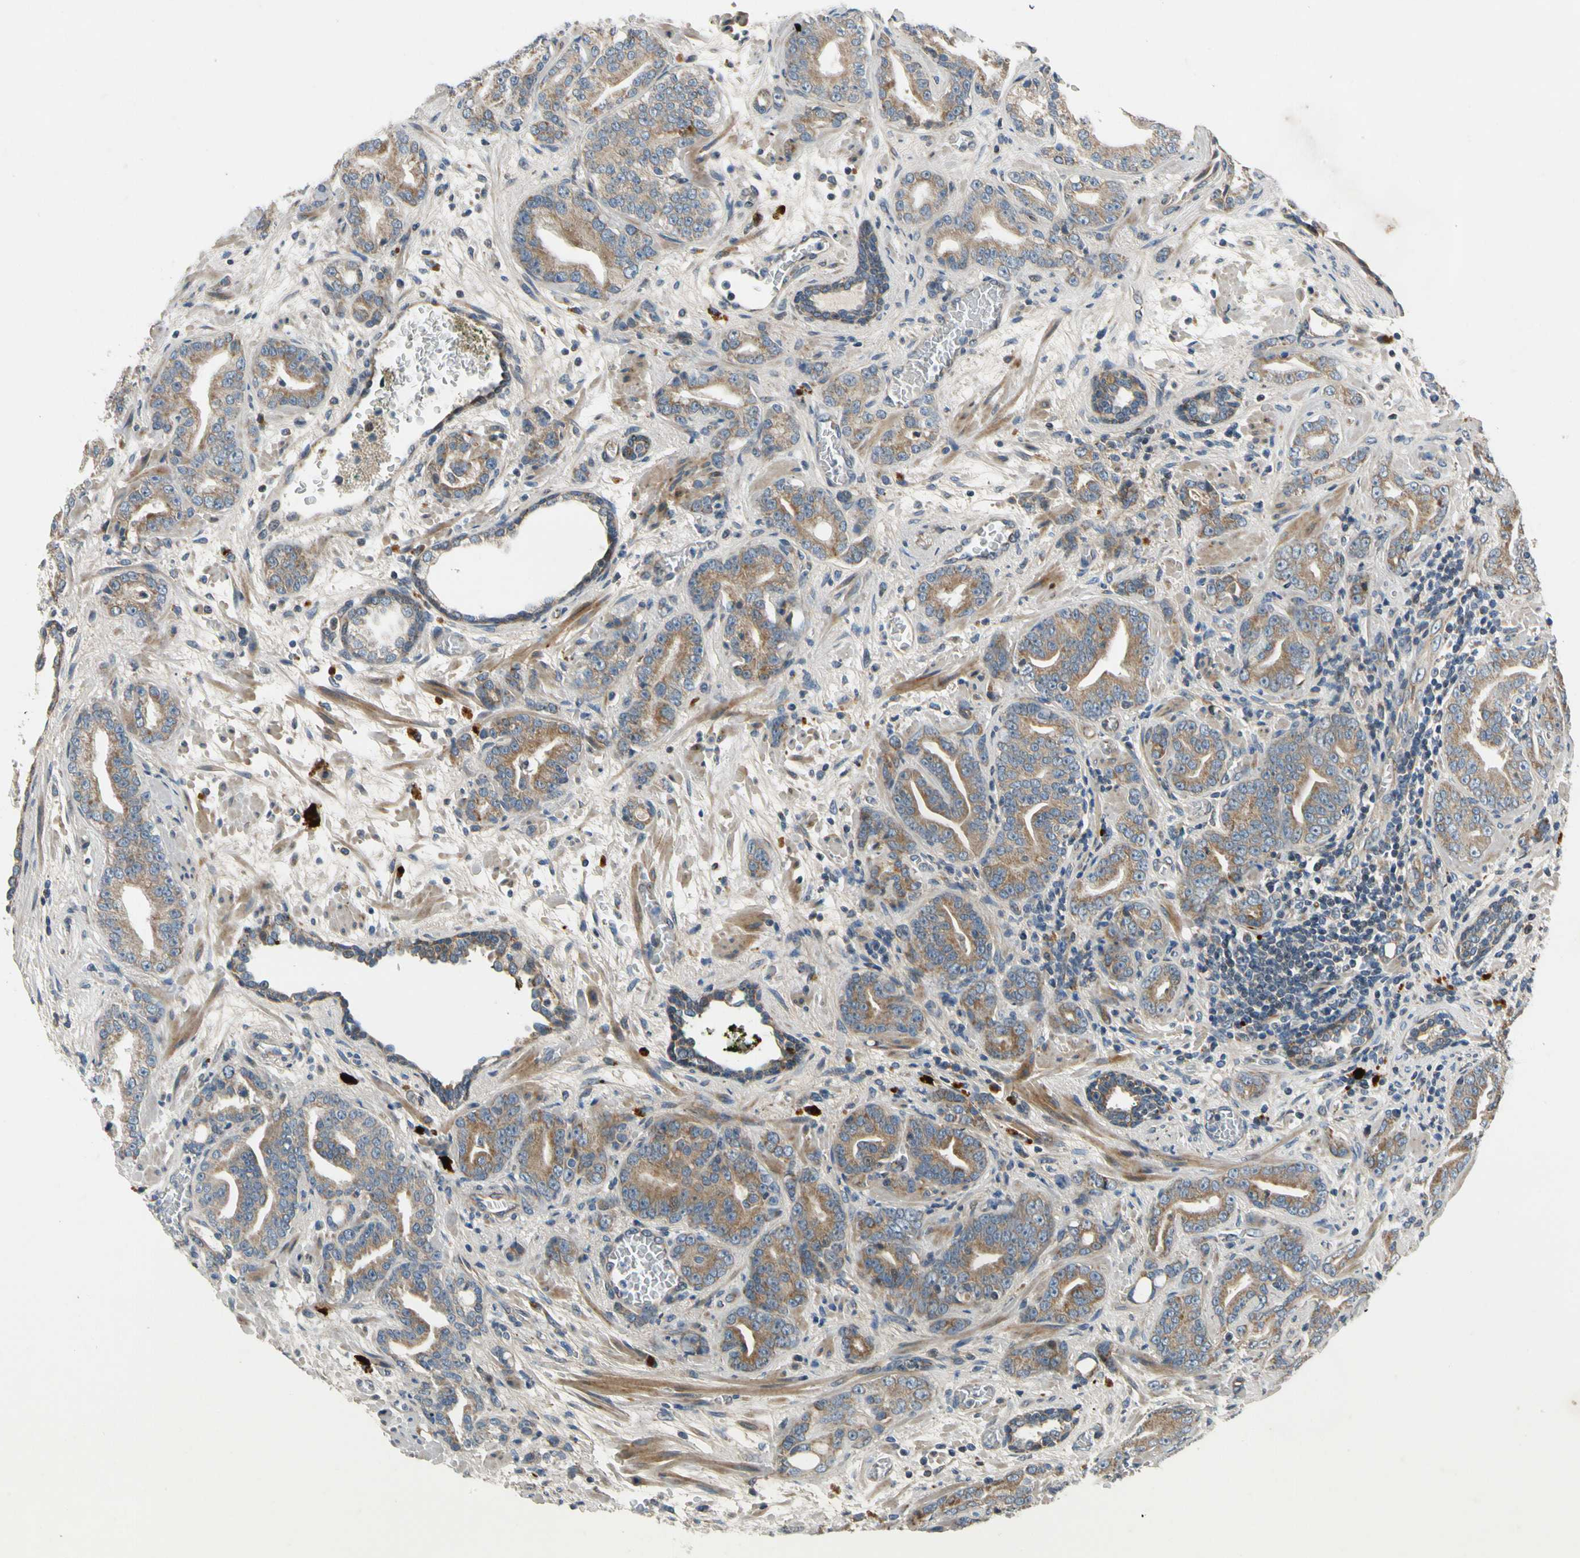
{"staining": {"intensity": "moderate", "quantity": ">75%", "location": "cytoplasmic/membranous"}, "tissue": "prostate cancer", "cell_type": "Tumor cells", "image_type": "cancer", "snomed": [{"axis": "morphology", "description": "Adenocarcinoma, Low grade"}, {"axis": "topography", "description": "Prostate"}], "caption": "An IHC photomicrograph of neoplastic tissue is shown. Protein staining in brown labels moderate cytoplasmic/membranous positivity in adenocarcinoma (low-grade) (prostate) within tumor cells.", "gene": "MST1R", "patient": {"sex": "male", "age": 63}}